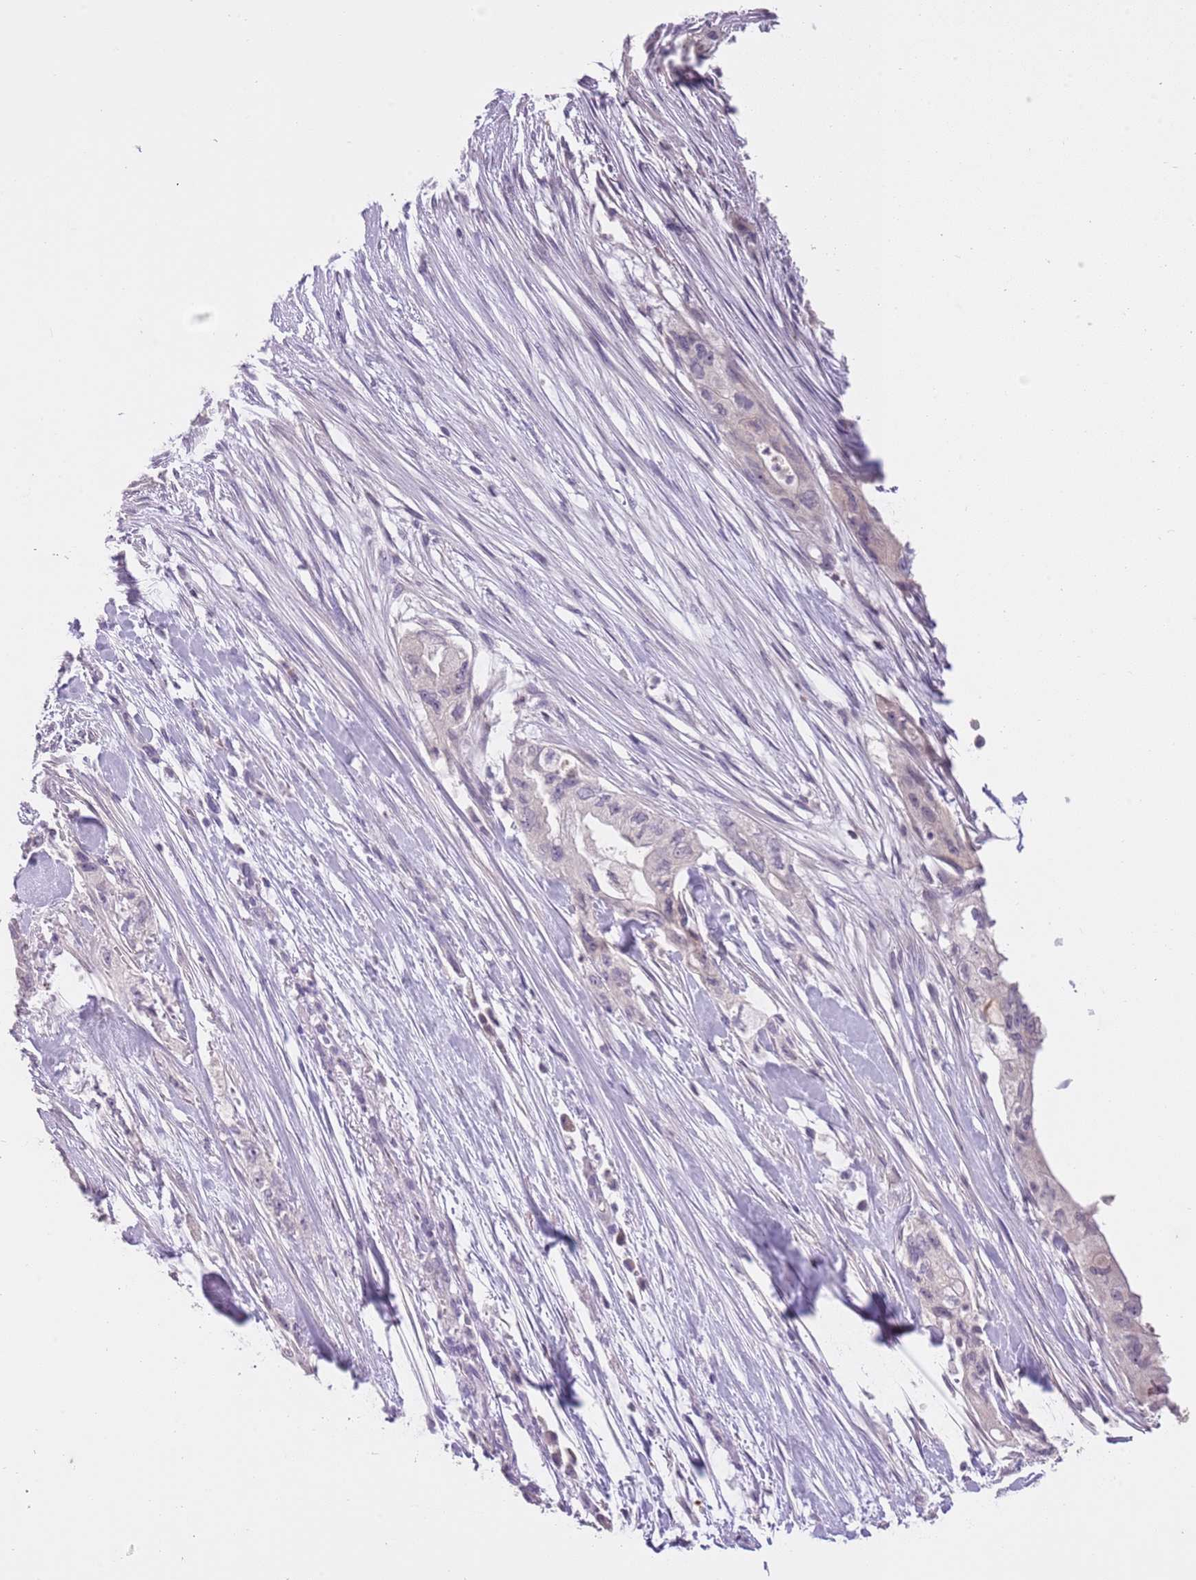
{"staining": {"intensity": "negative", "quantity": "none", "location": "none"}, "tissue": "pancreatic cancer", "cell_type": "Tumor cells", "image_type": "cancer", "snomed": [{"axis": "morphology", "description": "Adenocarcinoma, NOS"}, {"axis": "topography", "description": "Pancreas"}], "caption": "The immunohistochemistry micrograph has no significant staining in tumor cells of pancreatic cancer (adenocarcinoma) tissue.", "gene": "SLC35E3", "patient": {"sex": "female", "age": 73}}